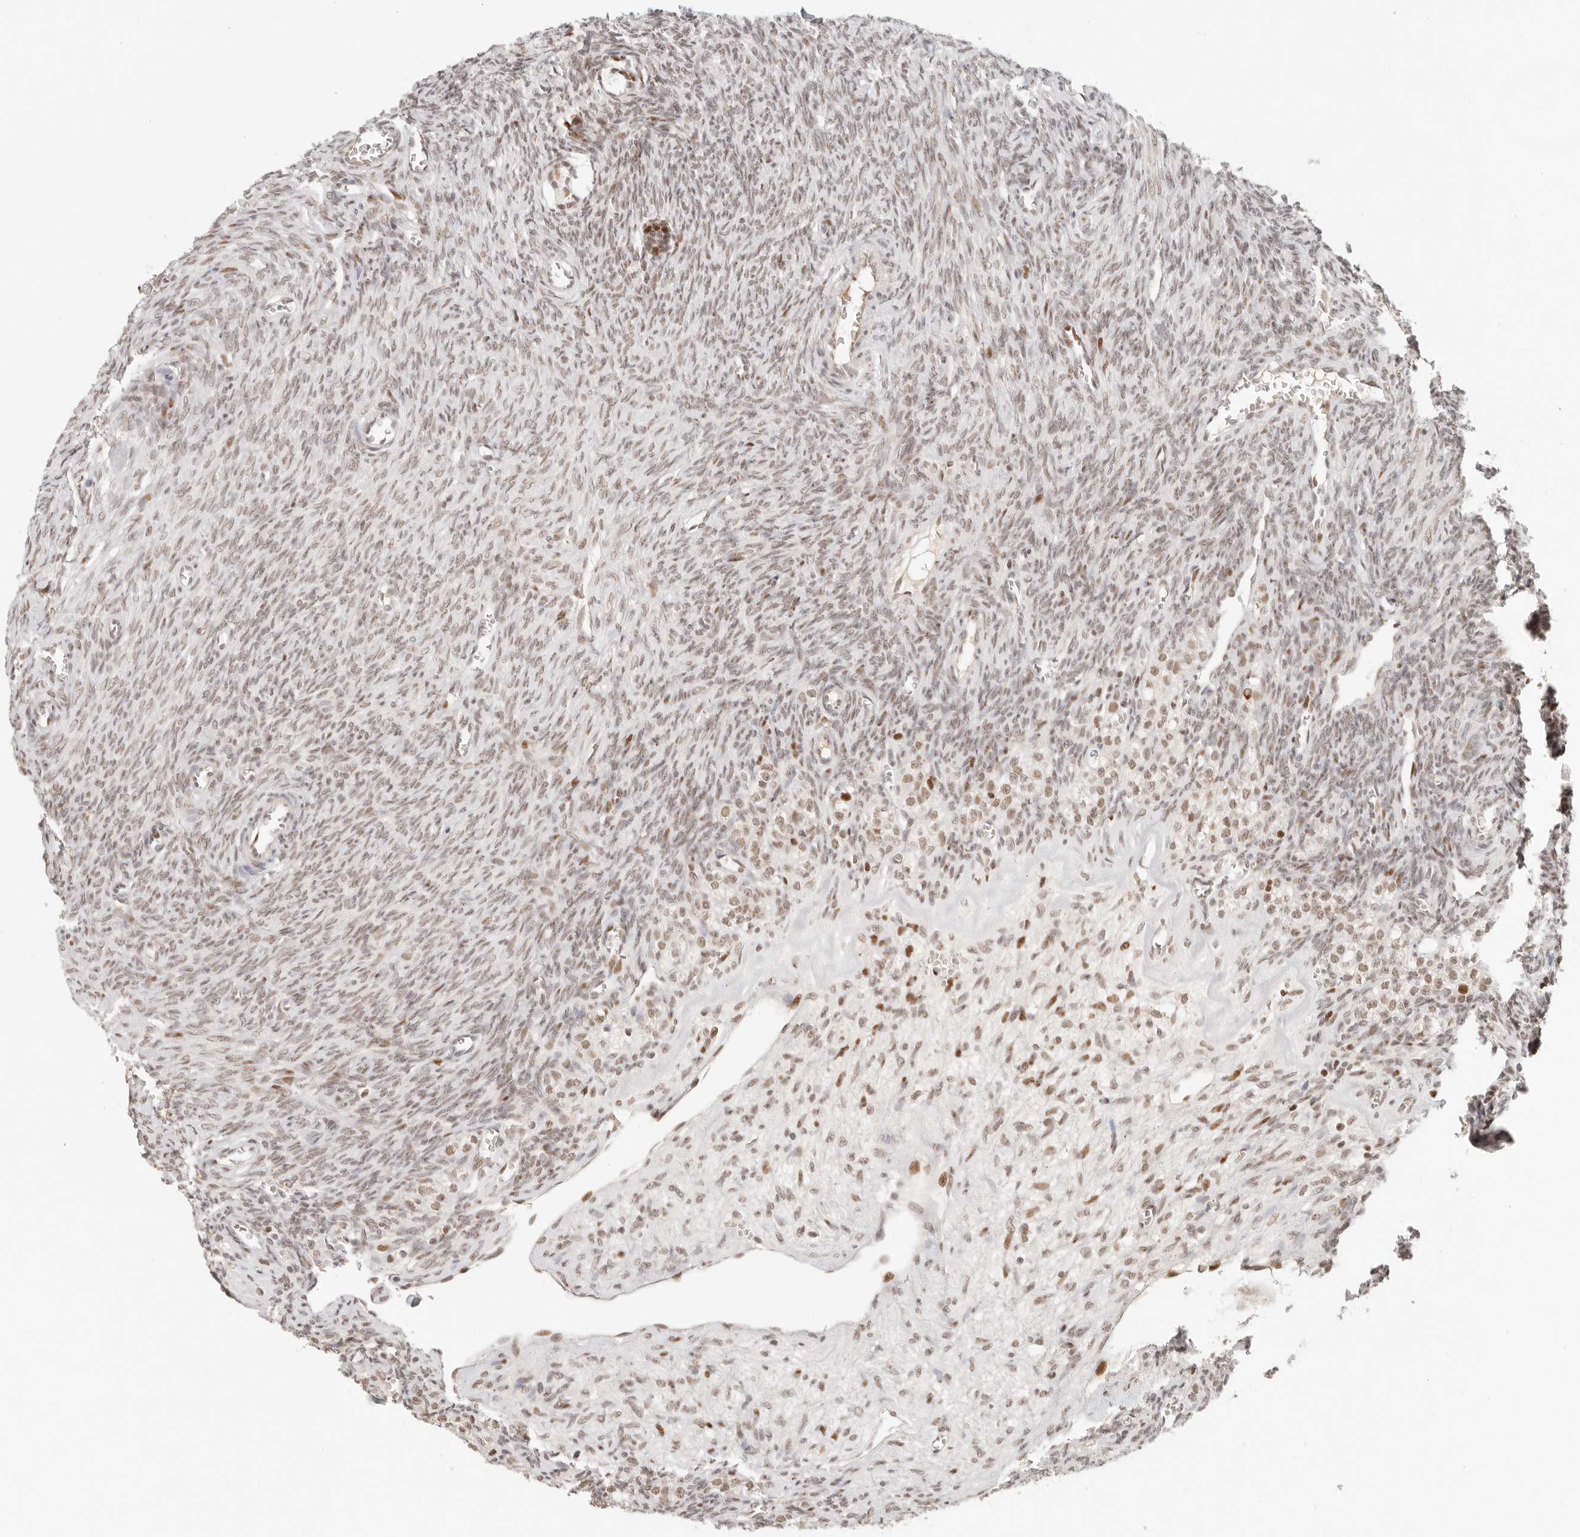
{"staining": {"intensity": "moderate", "quantity": "25%-75%", "location": "nuclear"}, "tissue": "ovary", "cell_type": "Ovarian stroma cells", "image_type": "normal", "snomed": [{"axis": "morphology", "description": "Normal tissue, NOS"}, {"axis": "topography", "description": "Ovary"}], "caption": "Protein staining of unremarkable ovary displays moderate nuclear positivity in about 25%-75% of ovarian stroma cells.", "gene": "HOXC5", "patient": {"sex": "female", "age": 27}}